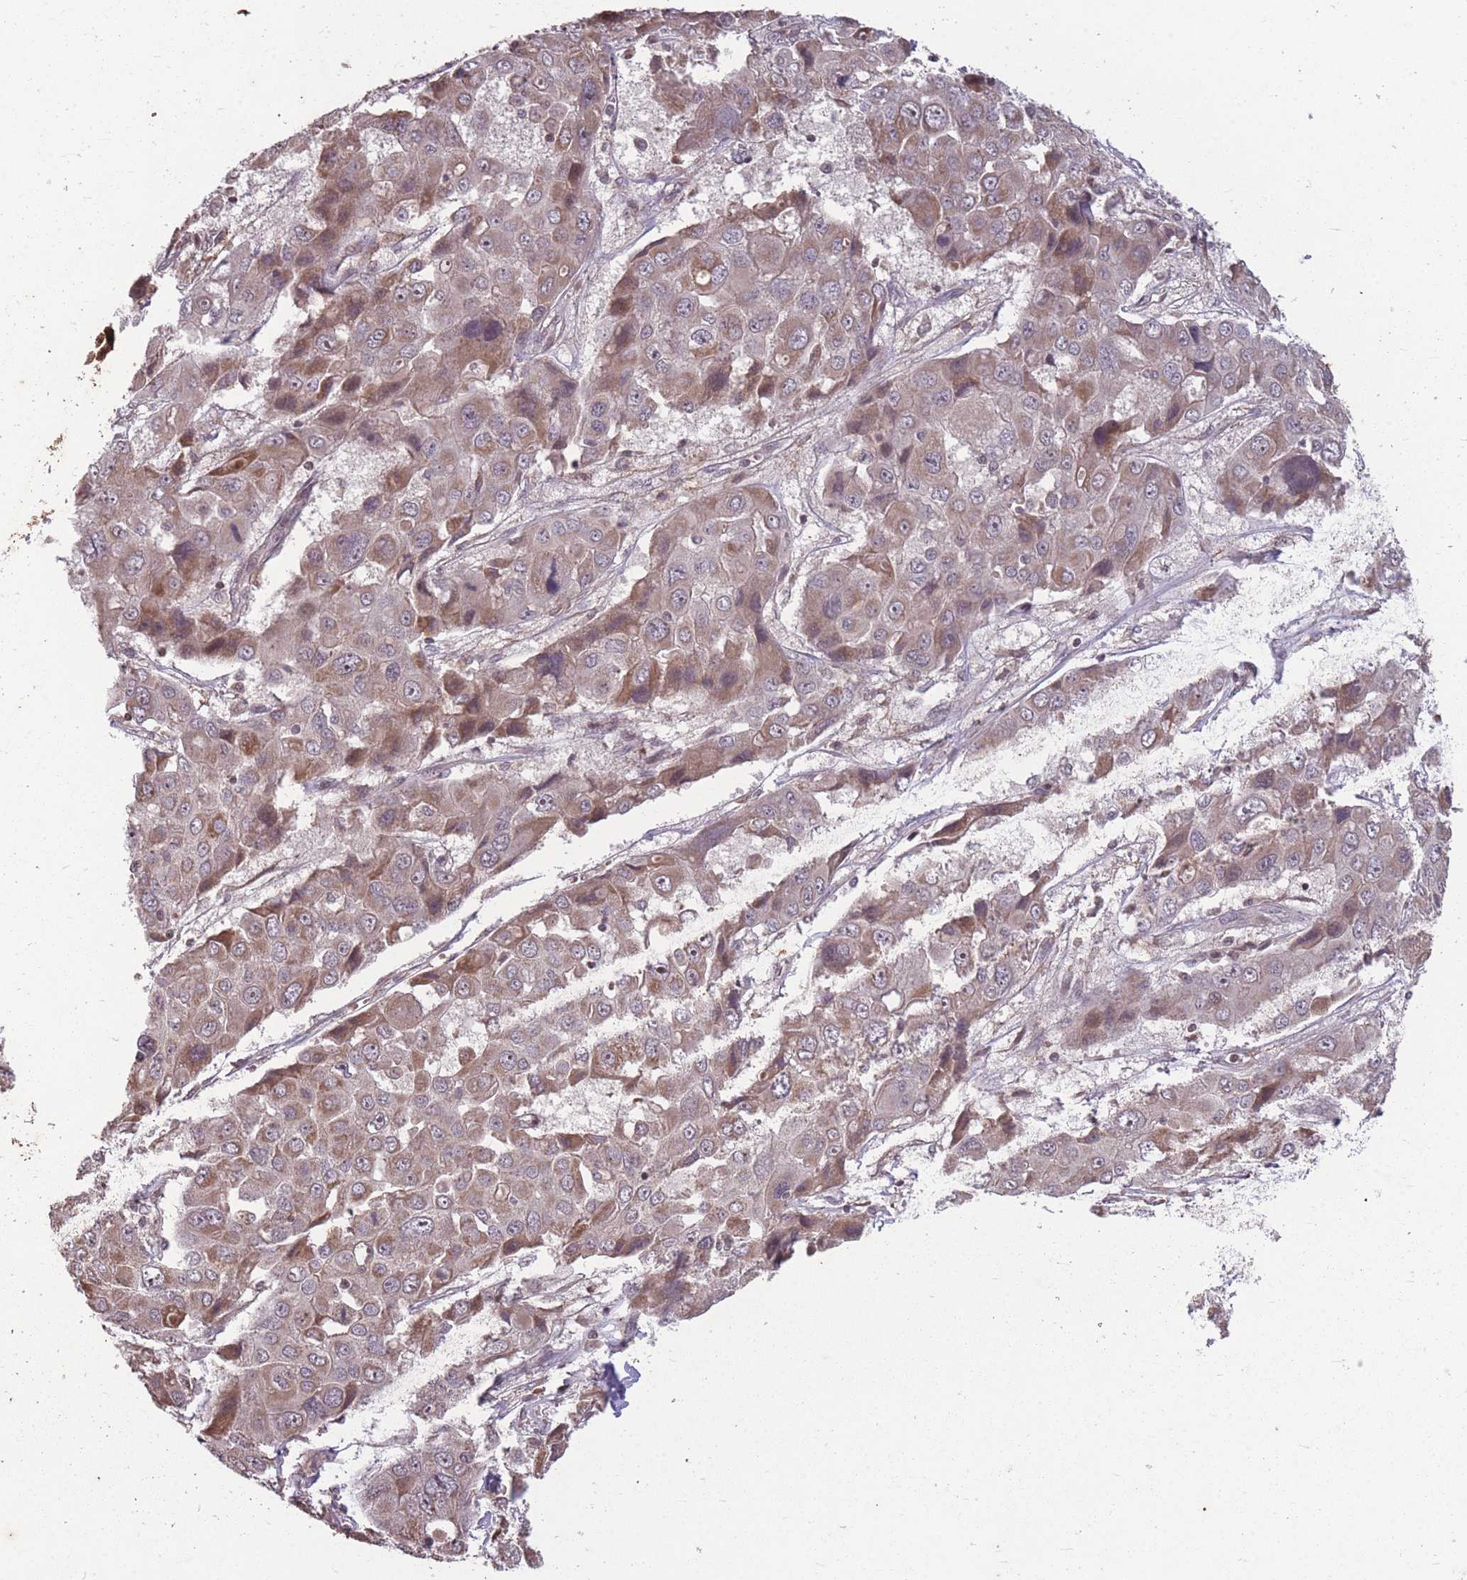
{"staining": {"intensity": "moderate", "quantity": ">75%", "location": "cytoplasmic/membranous"}, "tissue": "liver cancer", "cell_type": "Tumor cells", "image_type": "cancer", "snomed": [{"axis": "morphology", "description": "Cholangiocarcinoma"}, {"axis": "topography", "description": "Liver"}], "caption": "A photomicrograph of liver cancer (cholangiocarcinoma) stained for a protein reveals moderate cytoplasmic/membranous brown staining in tumor cells.", "gene": "GGT5", "patient": {"sex": "male", "age": 67}}